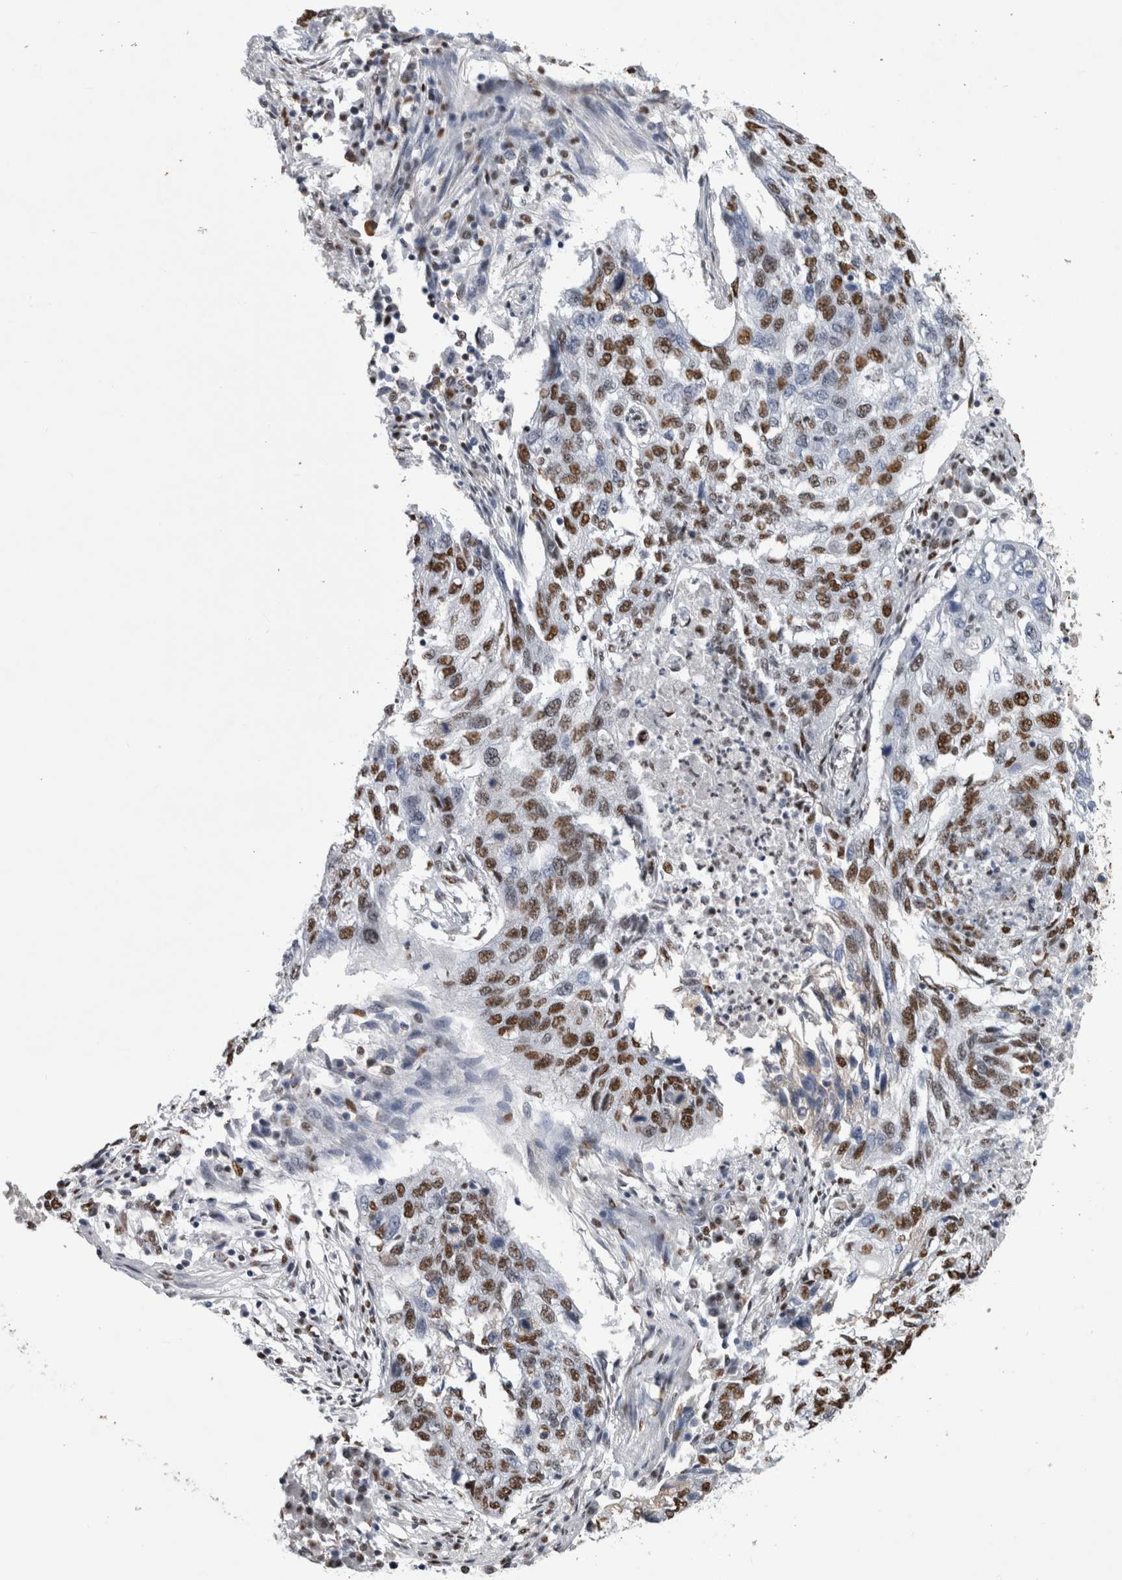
{"staining": {"intensity": "strong", "quantity": "25%-75%", "location": "nuclear"}, "tissue": "lung cancer", "cell_type": "Tumor cells", "image_type": "cancer", "snomed": [{"axis": "morphology", "description": "Squamous cell carcinoma, NOS"}, {"axis": "topography", "description": "Lung"}], "caption": "Immunohistochemistry (IHC) photomicrograph of lung cancer stained for a protein (brown), which reveals high levels of strong nuclear expression in about 25%-75% of tumor cells.", "gene": "ALPK3", "patient": {"sex": "female", "age": 63}}